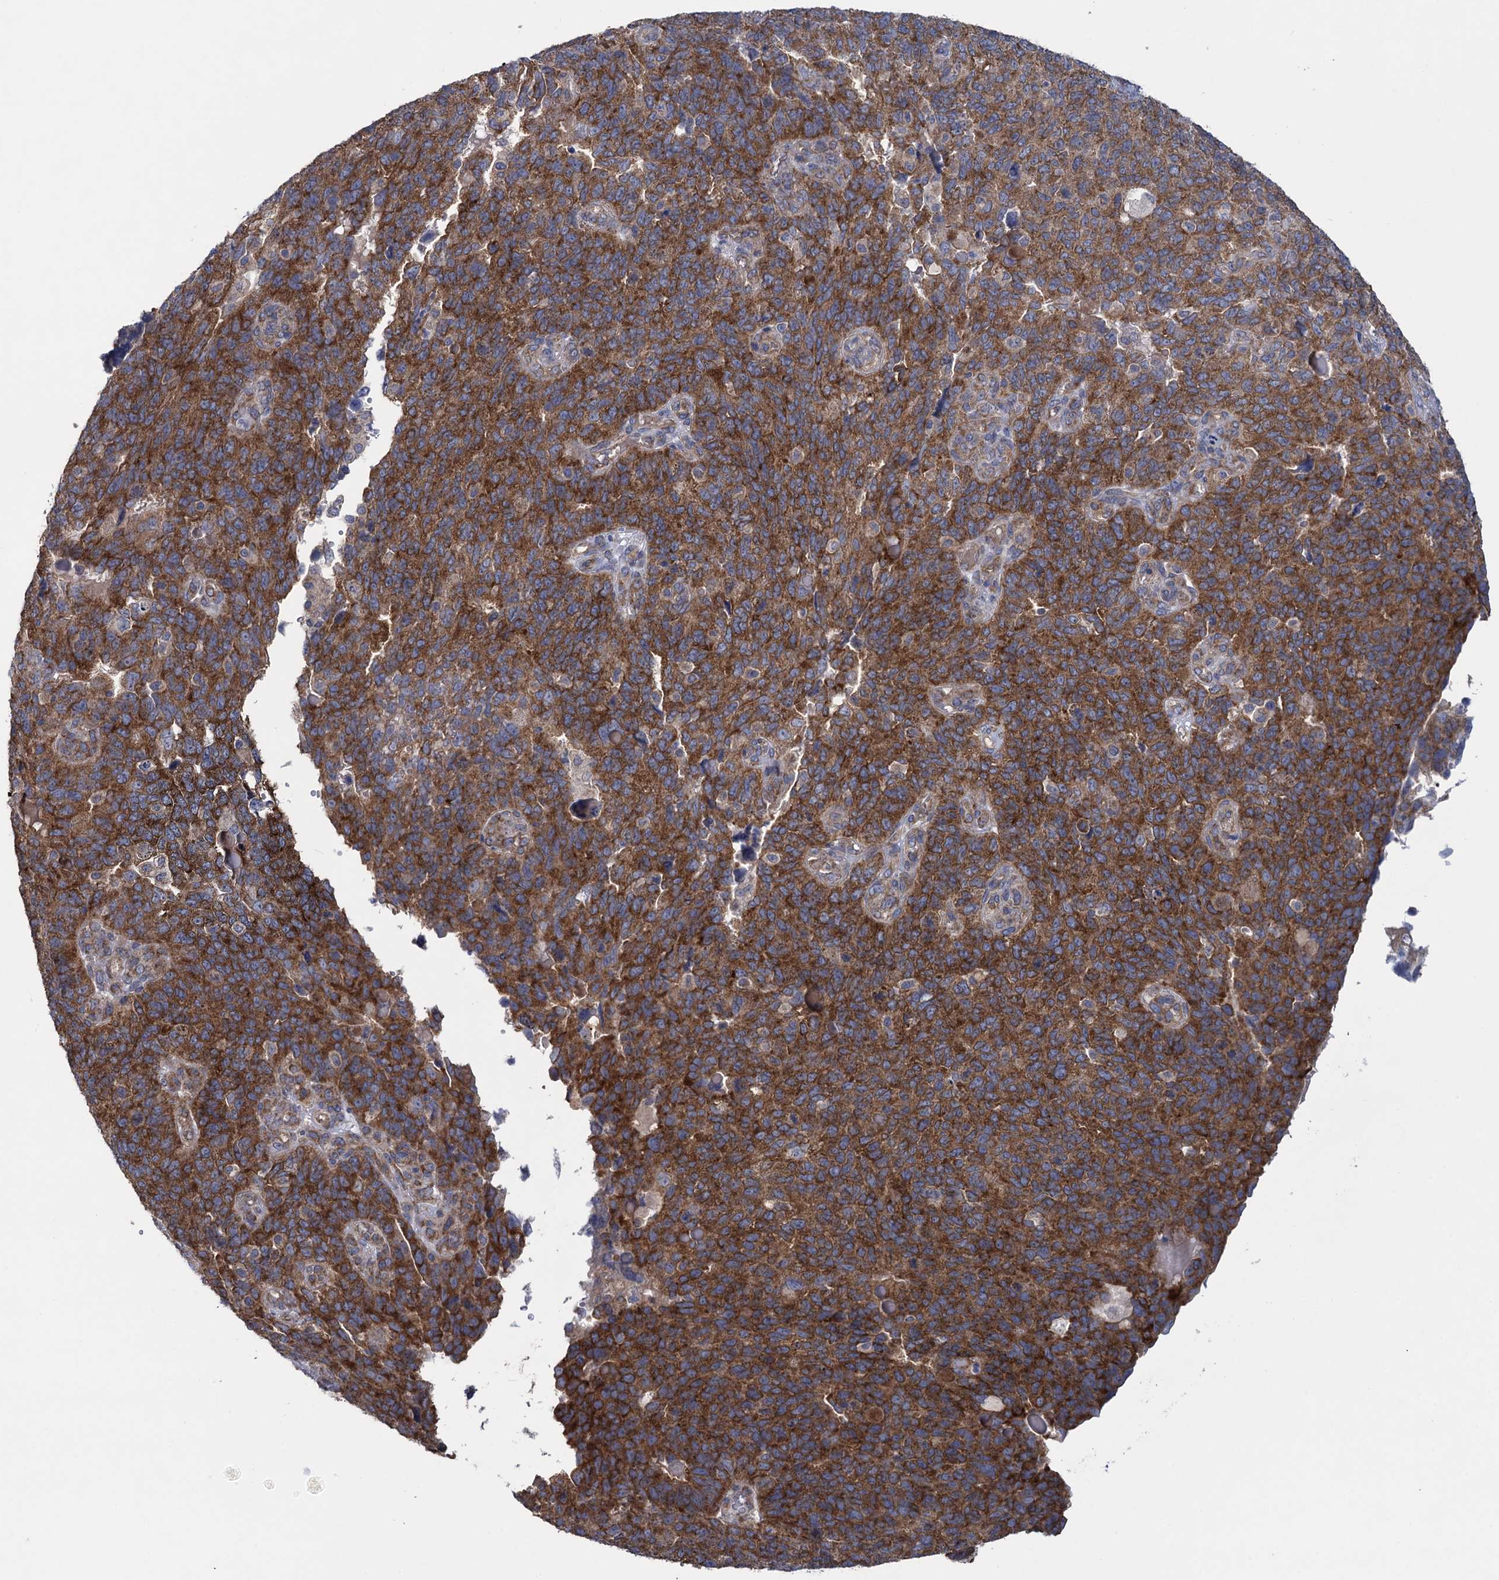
{"staining": {"intensity": "moderate", "quantity": ">75%", "location": "cytoplasmic/membranous"}, "tissue": "endometrial cancer", "cell_type": "Tumor cells", "image_type": "cancer", "snomed": [{"axis": "morphology", "description": "Adenocarcinoma, NOS"}, {"axis": "topography", "description": "Endometrium"}], "caption": "Immunohistochemistry (DAB) staining of endometrial adenocarcinoma demonstrates moderate cytoplasmic/membranous protein expression in about >75% of tumor cells.", "gene": "GSTM2", "patient": {"sex": "female", "age": 66}}